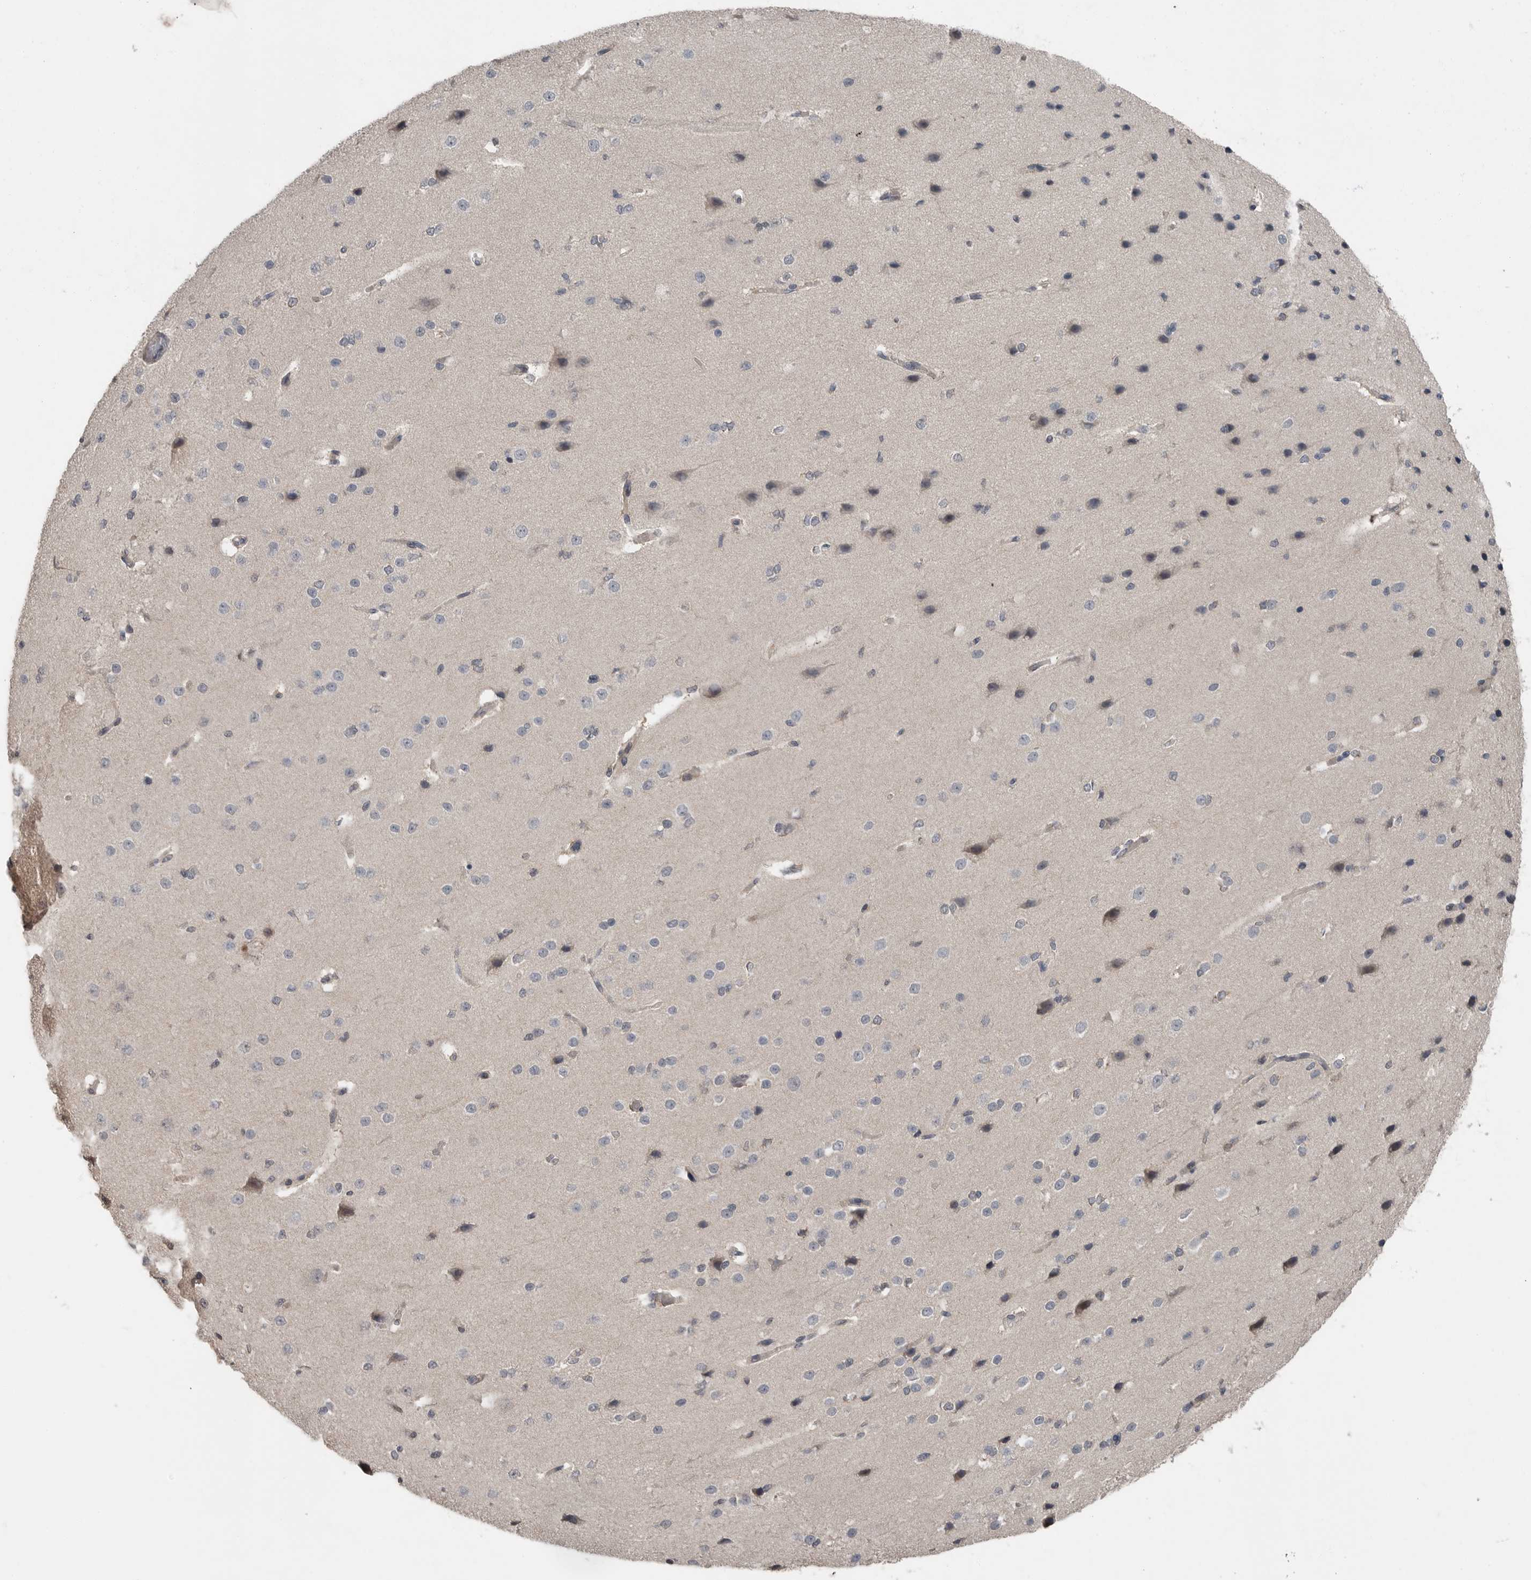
{"staining": {"intensity": "weak", "quantity": "25%-75%", "location": "cytoplasmic/membranous"}, "tissue": "cerebral cortex", "cell_type": "Endothelial cells", "image_type": "normal", "snomed": [{"axis": "morphology", "description": "Normal tissue, NOS"}, {"axis": "morphology", "description": "Developmental malformation"}, {"axis": "topography", "description": "Cerebral cortex"}], "caption": "A high-resolution micrograph shows IHC staining of normal cerebral cortex, which reveals weak cytoplasmic/membranous expression in approximately 25%-75% of endothelial cells.", "gene": "SCP2", "patient": {"sex": "female", "age": 30}}